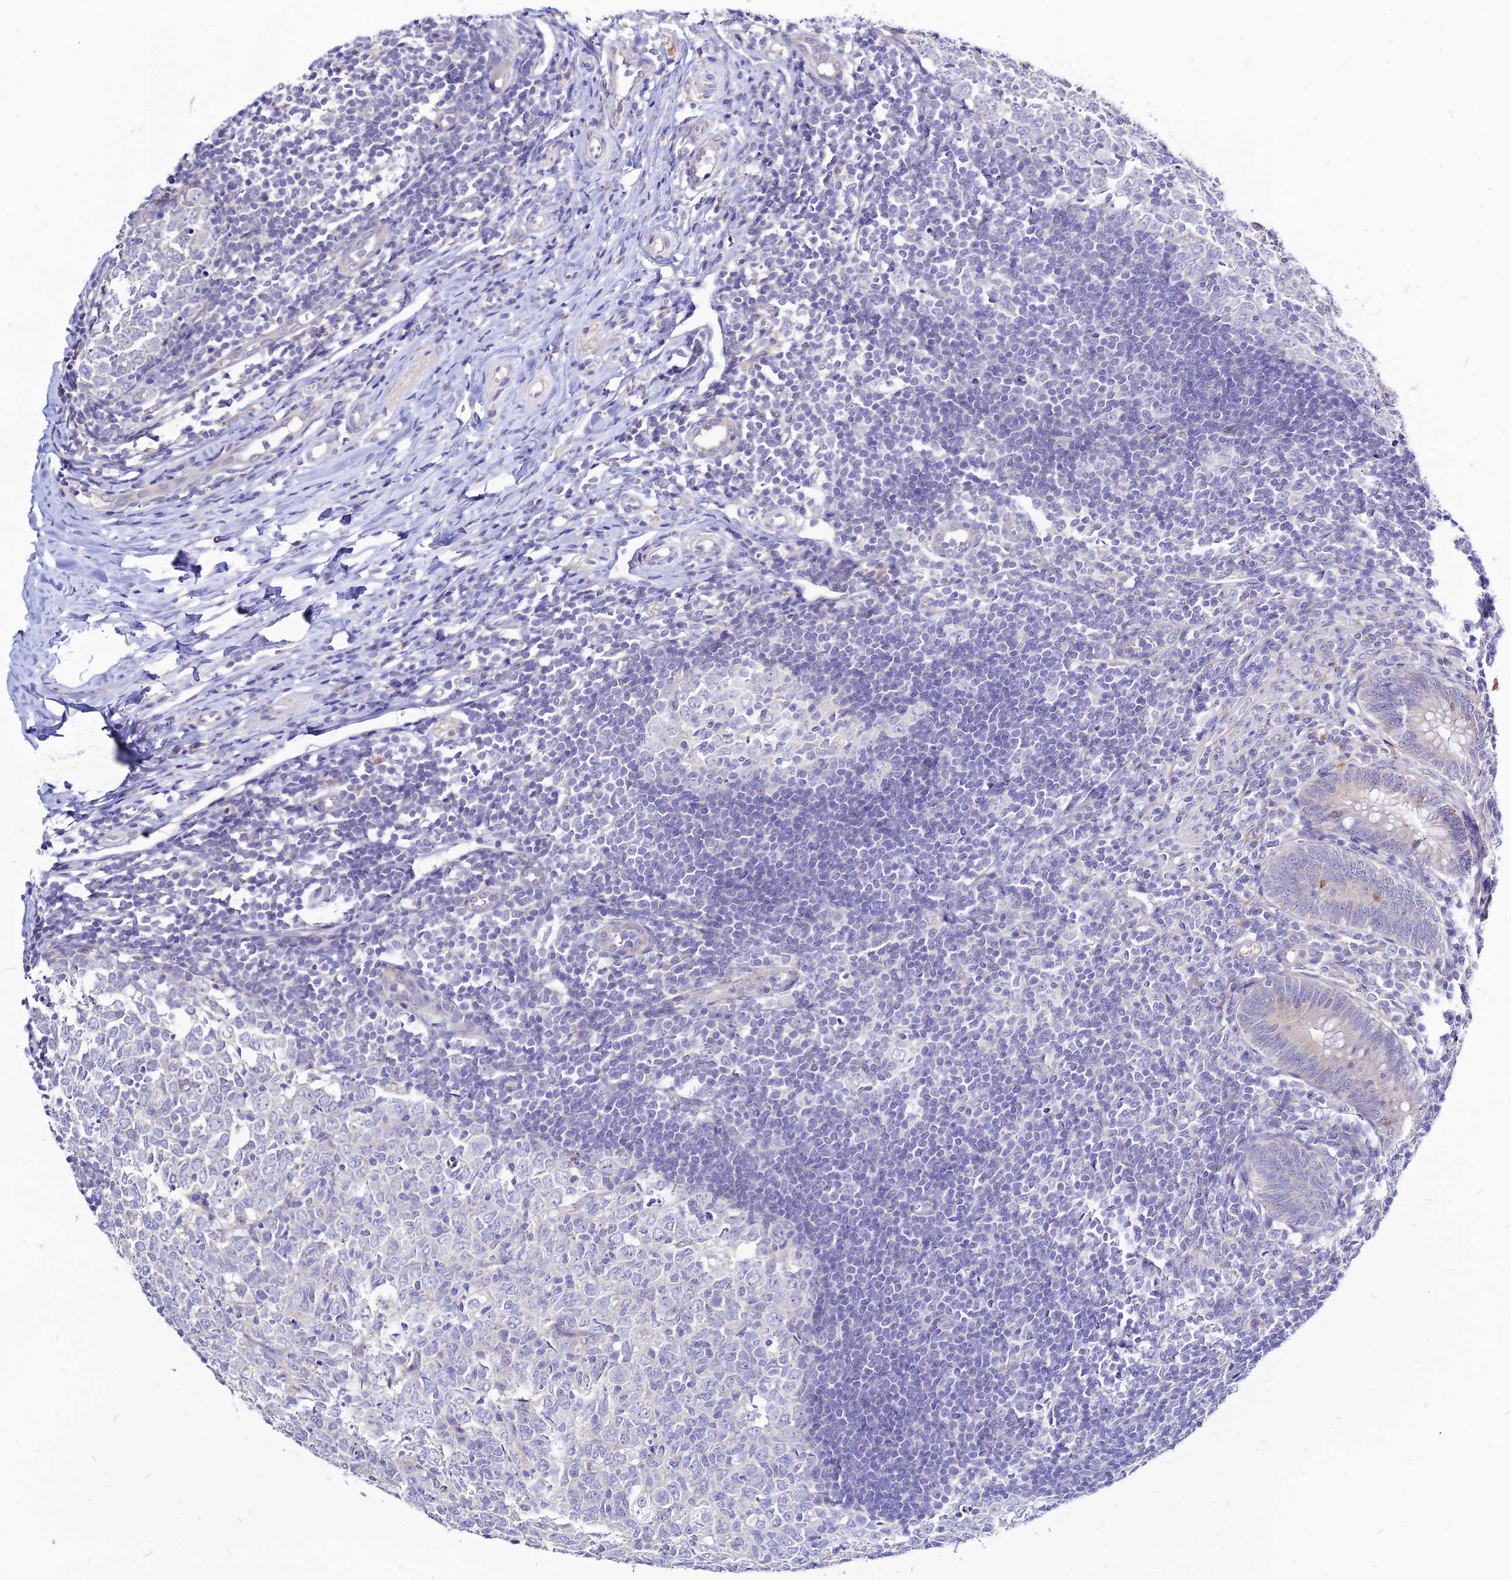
{"staining": {"intensity": "weak", "quantity": "<25%", "location": "cytoplasmic/membranous"}, "tissue": "appendix", "cell_type": "Glandular cells", "image_type": "normal", "snomed": [{"axis": "morphology", "description": "Normal tissue, NOS"}, {"axis": "topography", "description": "Appendix"}], "caption": "Benign appendix was stained to show a protein in brown. There is no significant expression in glandular cells. (DAB IHC visualized using brightfield microscopy, high magnification).", "gene": "CZIB", "patient": {"sex": "male", "age": 14}}